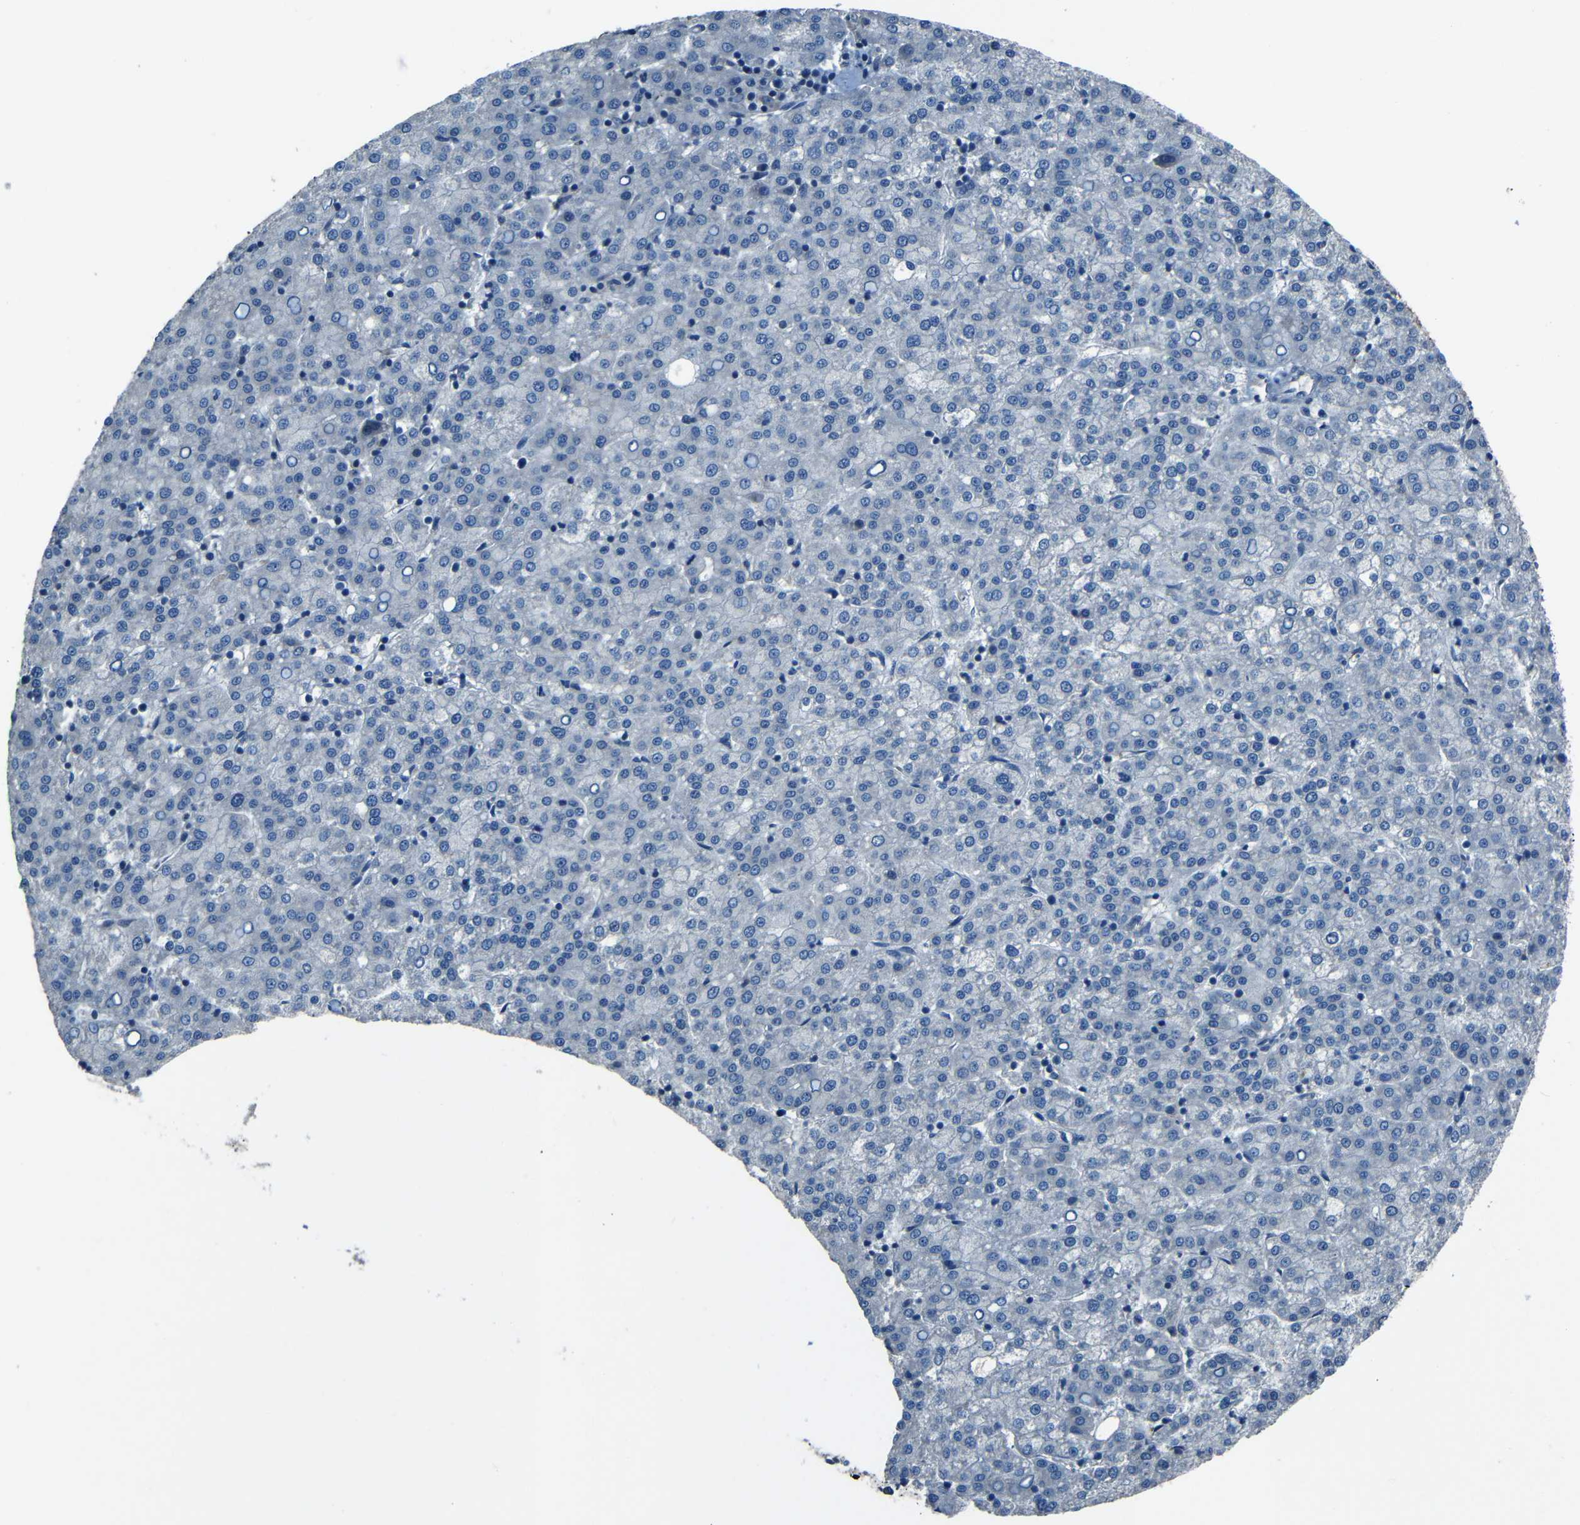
{"staining": {"intensity": "negative", "quantity": "none", "location": "none"}, "tissue": "liver cancer", "cell_type": "Tumor cells", "image_type": "cancer", "snomed": [{"axis": "morphology", "description": "Carcinoma, Hepatocellular, NOS"}, {"axis": "topography", "description": "Liver"}], "caption": "This is a image of IHC staining of liver cancer, which shows no expression in tumor cells.", "gene": "SLA", "patient": {"sex": "female", "age": 58}}